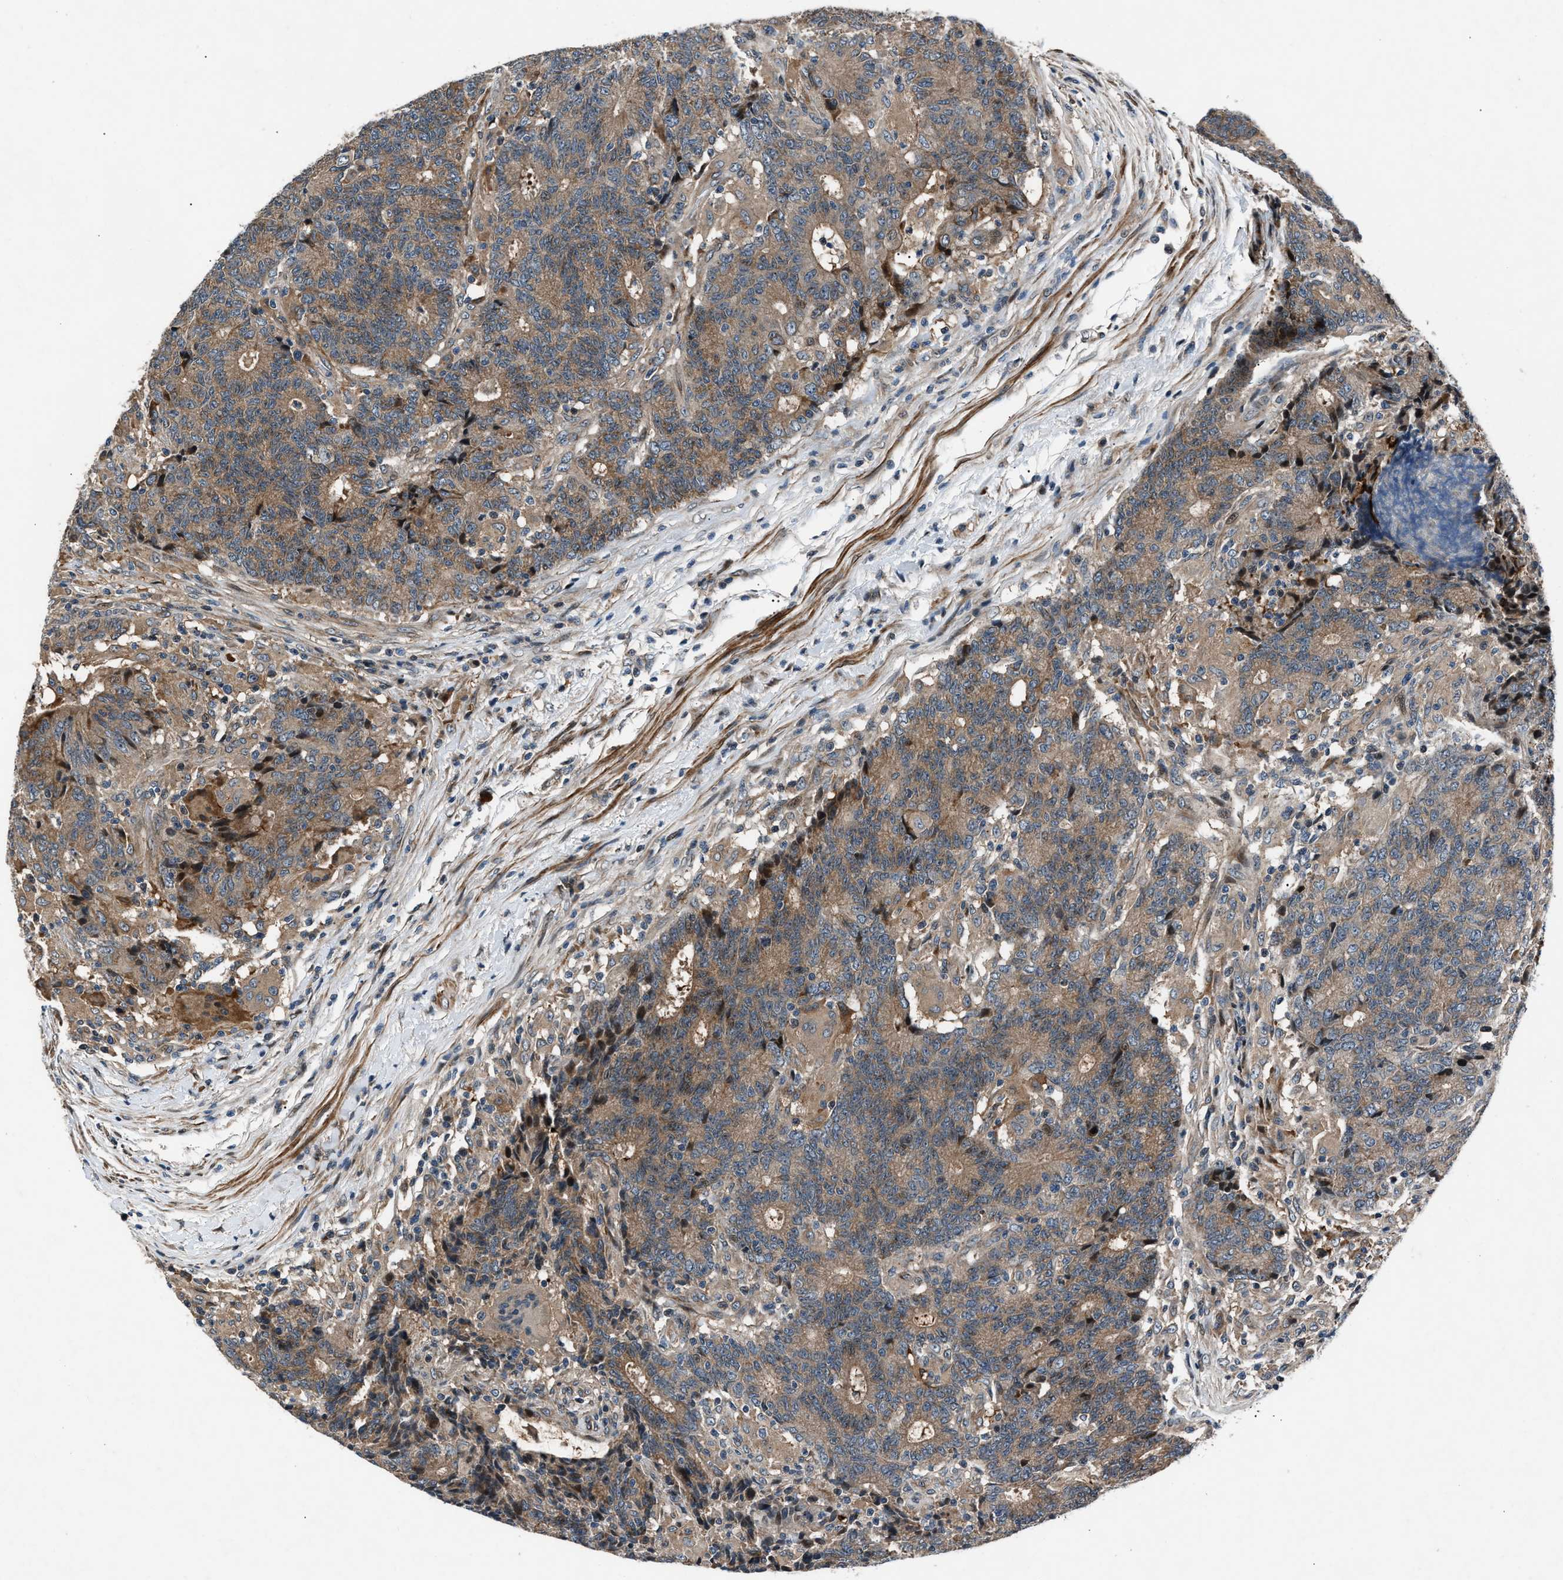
{"staining": {"intensity": "moderate", "quantity": ">75%", "location": "cytoplasmic/membranous"}, "tissue": "colorectal cancer", "cell_type": "Tumor cells", "image_type": "cancer", "snomed": [{"axis": "morphology", "description": "Normal tissue, NOS"}, {"axis": "morphology", "description": "Adenocarcinoma, NOS"}, {"axis": "topography", "description": "Colon"}], "caption": "Immunohistochemical staining of human adenocarcinoma (colorectal) demonstrates moderate cytoplasmic/membranous protein staining in about >75% of tumor cells.", "gene": "DYNC2I1", "patient": {"sex": "female", "age": 75}}